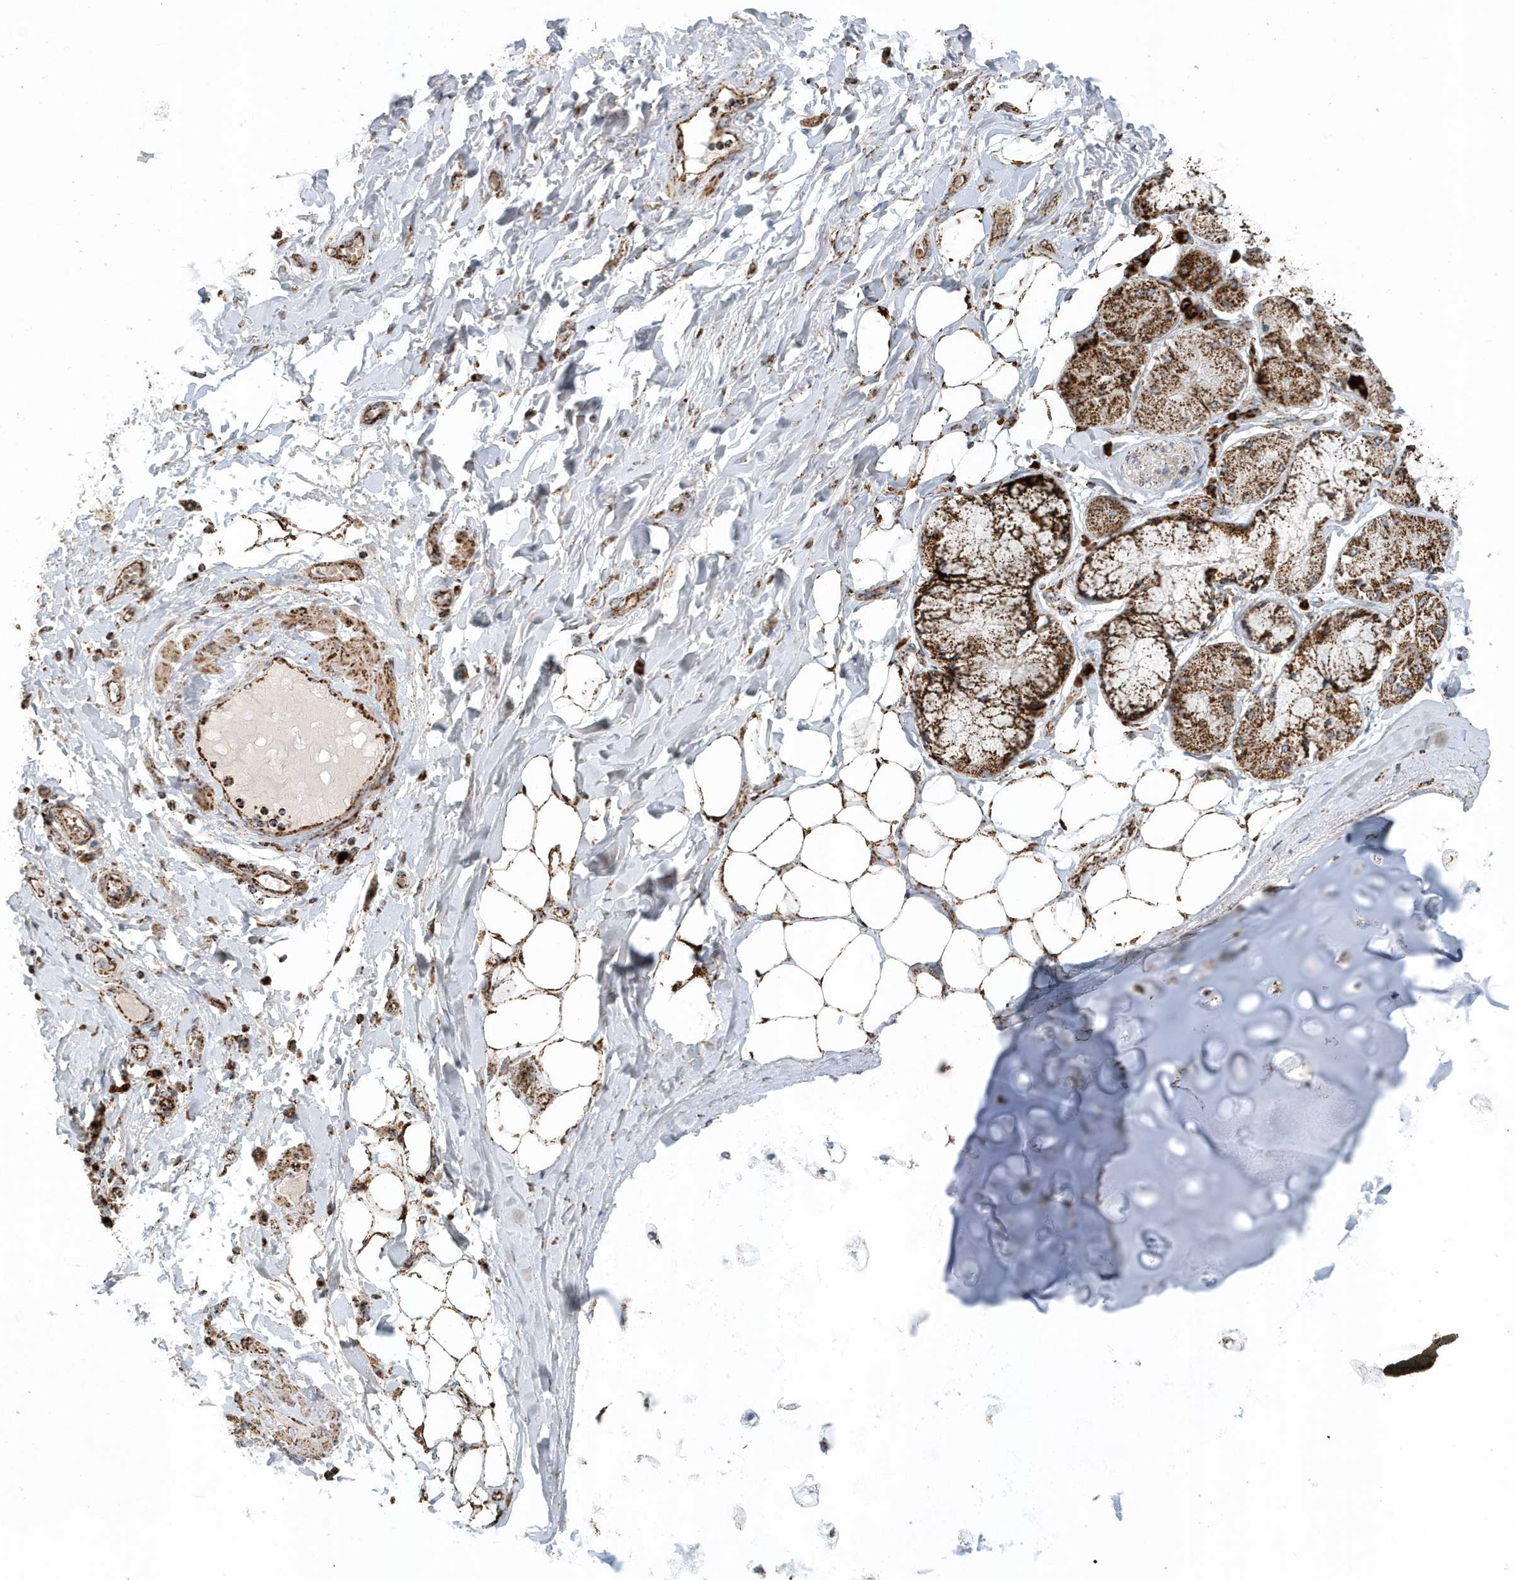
{"staining": {"intensity": "moderate", "quantity": ">75%", "location": "cytoplasmic/membranous"}, "tissue": "adipose tissue", "cell_type": "Adipocytes", "image_type": "normal", "snomed": [{"axis": "morphology", "description": "Normal tissue, NOS"}, {"axis": "topography", "description": "Cartilage tissue"}, {"axis": "topography", "description": "Bronchus"}, {"axis": "topography", "description": "Lung"}, {"axis": "topography", "description": "Peripheral nerve tissue"}], "caption": "Protein expression by IHC exhibits moderate cytoplasmic/membranous expression in about >75% of adipocytes in normal adipose tissue.", "gene": "MAN1A1", "patient": {"sex": "female", "age": 49}}